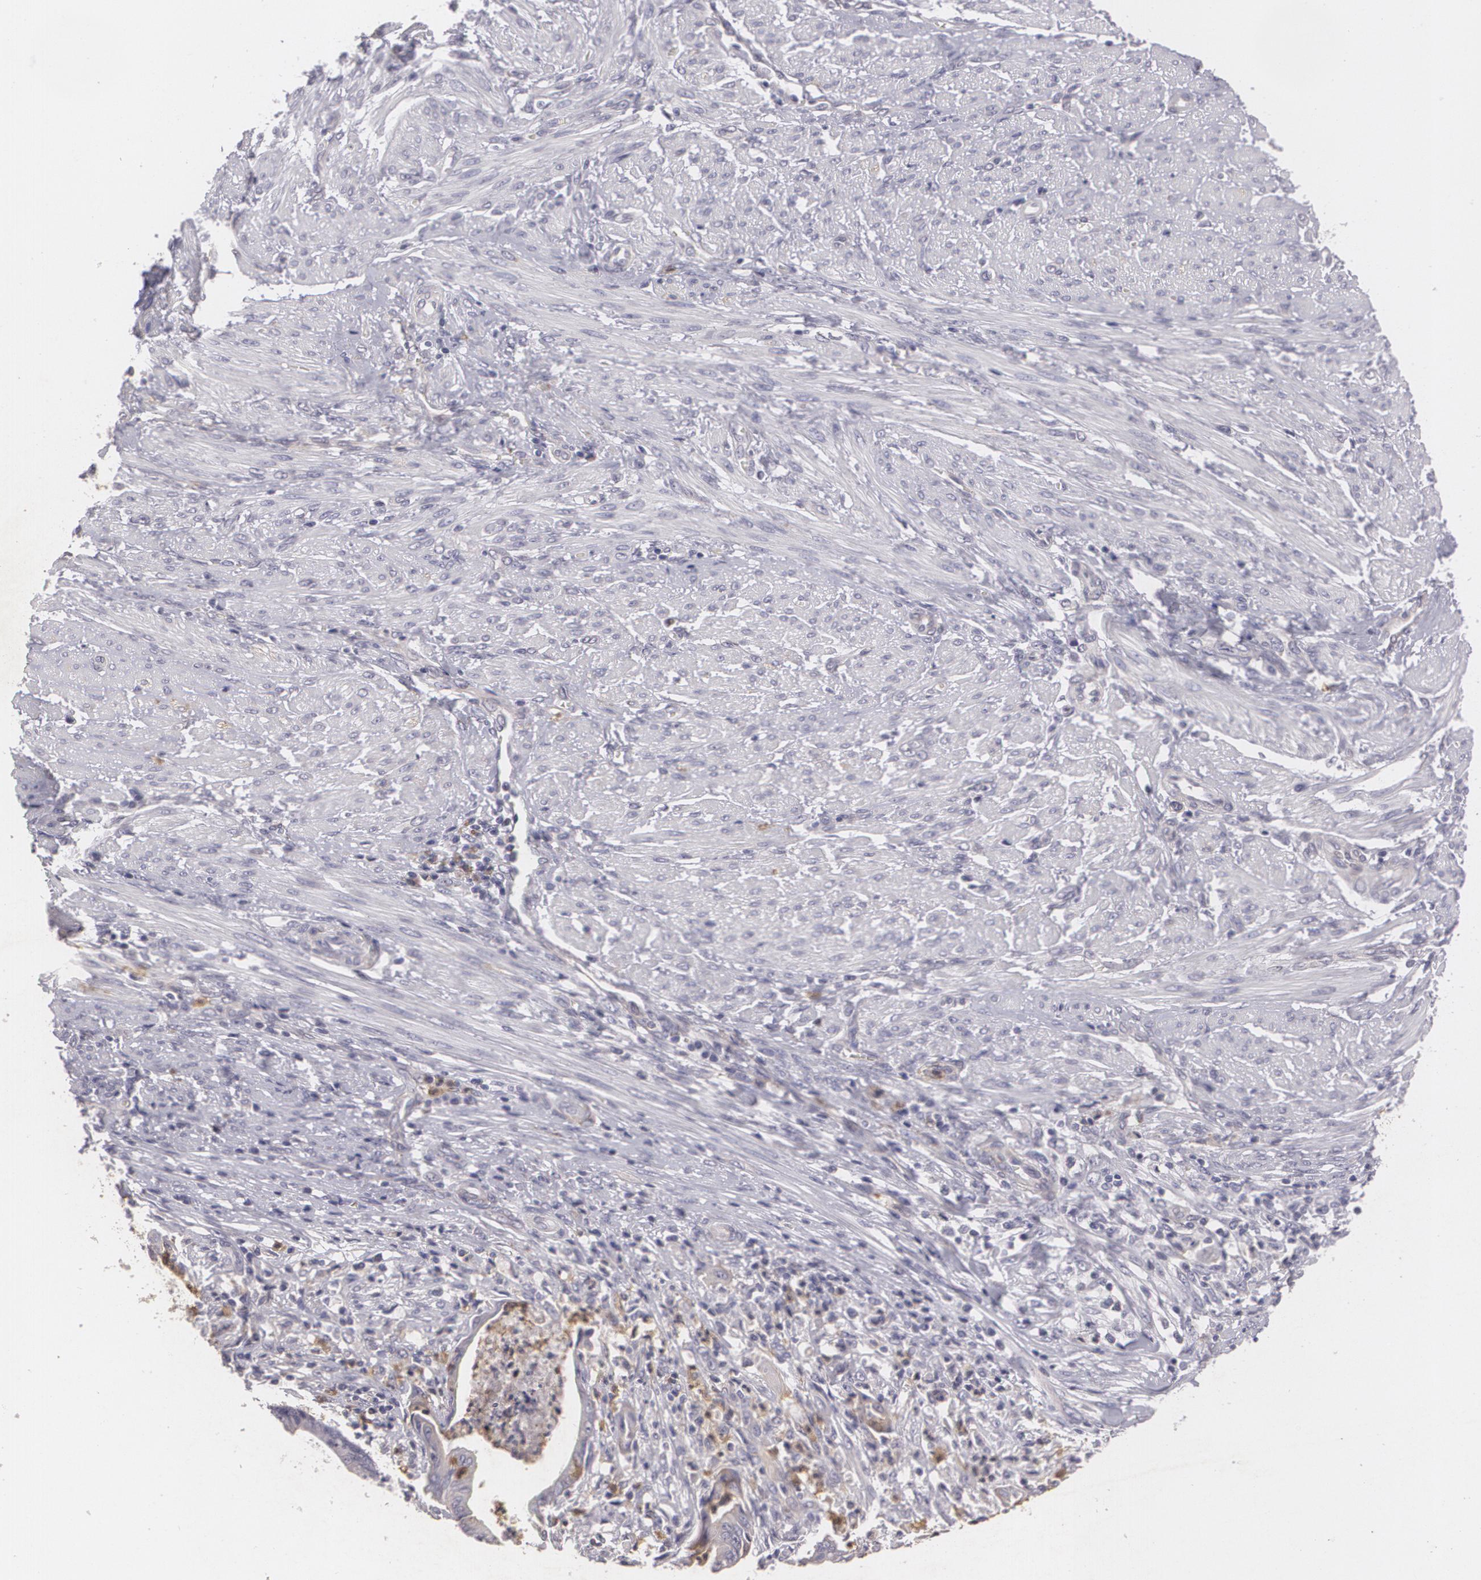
{"staining": {"intensity": "negative", "quantity": "none", "location": "none"}, "tissue": "endometrial cancer", "cell_type": "Tumor cells", "image_type": "cancer", "snomed": [{"axis": "morphology", "description": "Adenocarcinoma, NOS"}, {"axis": "topography", "description": "Endometrium"}], "caption": "Tumor cells are negative for protein expression in human endometrial cancer. (IHC, brightfield microscopy, high magnification).", "gene": "KCNA4", "patient": {"sex": "female", "age": 63}}